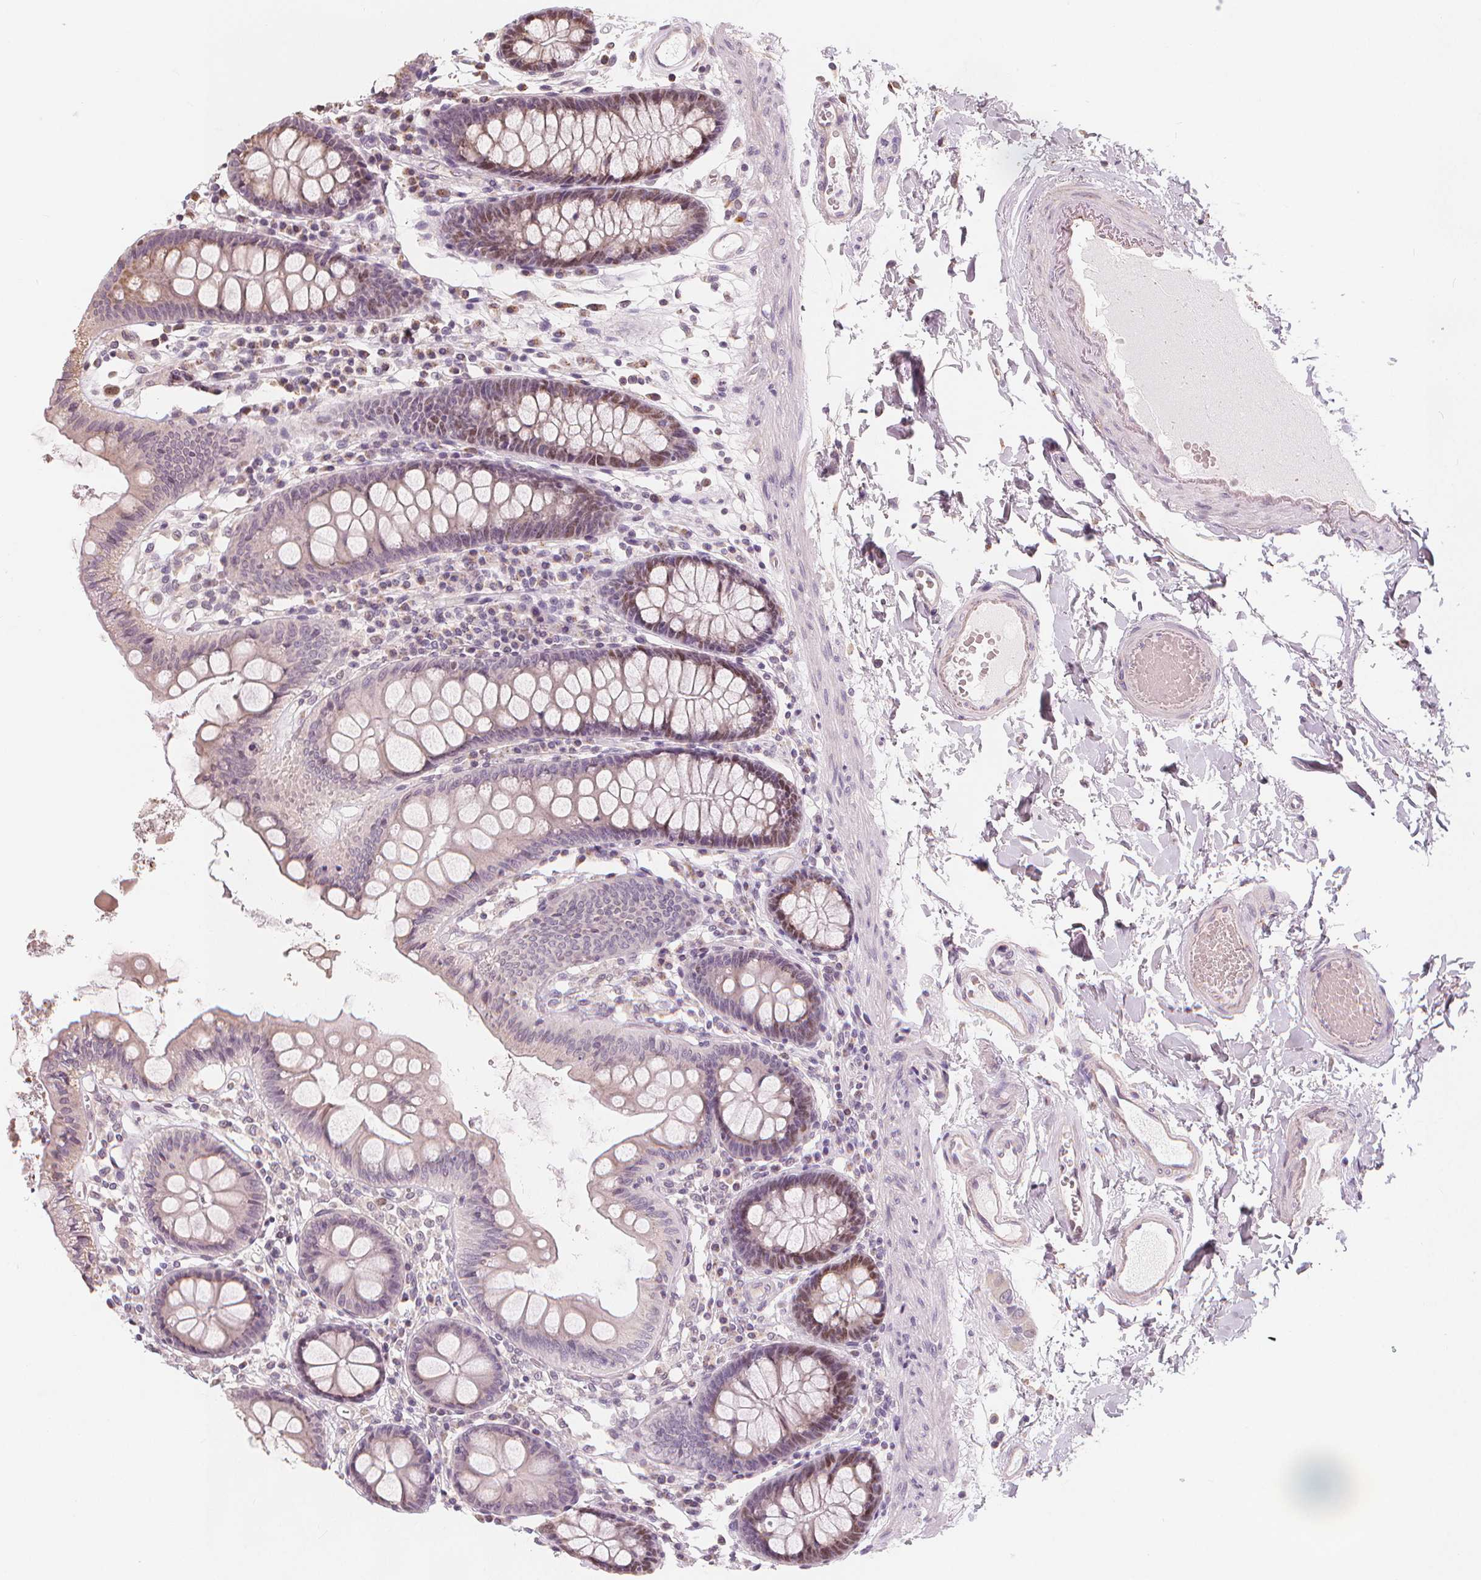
{"staining": {"intensity": "weak", "quantity": "<25%", "location": "cytoplasmic/membranous"}, "tissue": "colon", "cell_type": "Endothelial cells", "image_type": "normal", "snomed": [{"axis": "morphology", "description": "Normal tissue, NOS"}, {"axis": "topography", "description": "Colon"}], "caption": "Image shows no protein staining in endothelial cells of benign colon. (DAB (3,3'-diaminobenzidine) immunohistochemistry, high magnification).", "gene": "TIPIN", "patient": {"sex": "male", "age": 84}}